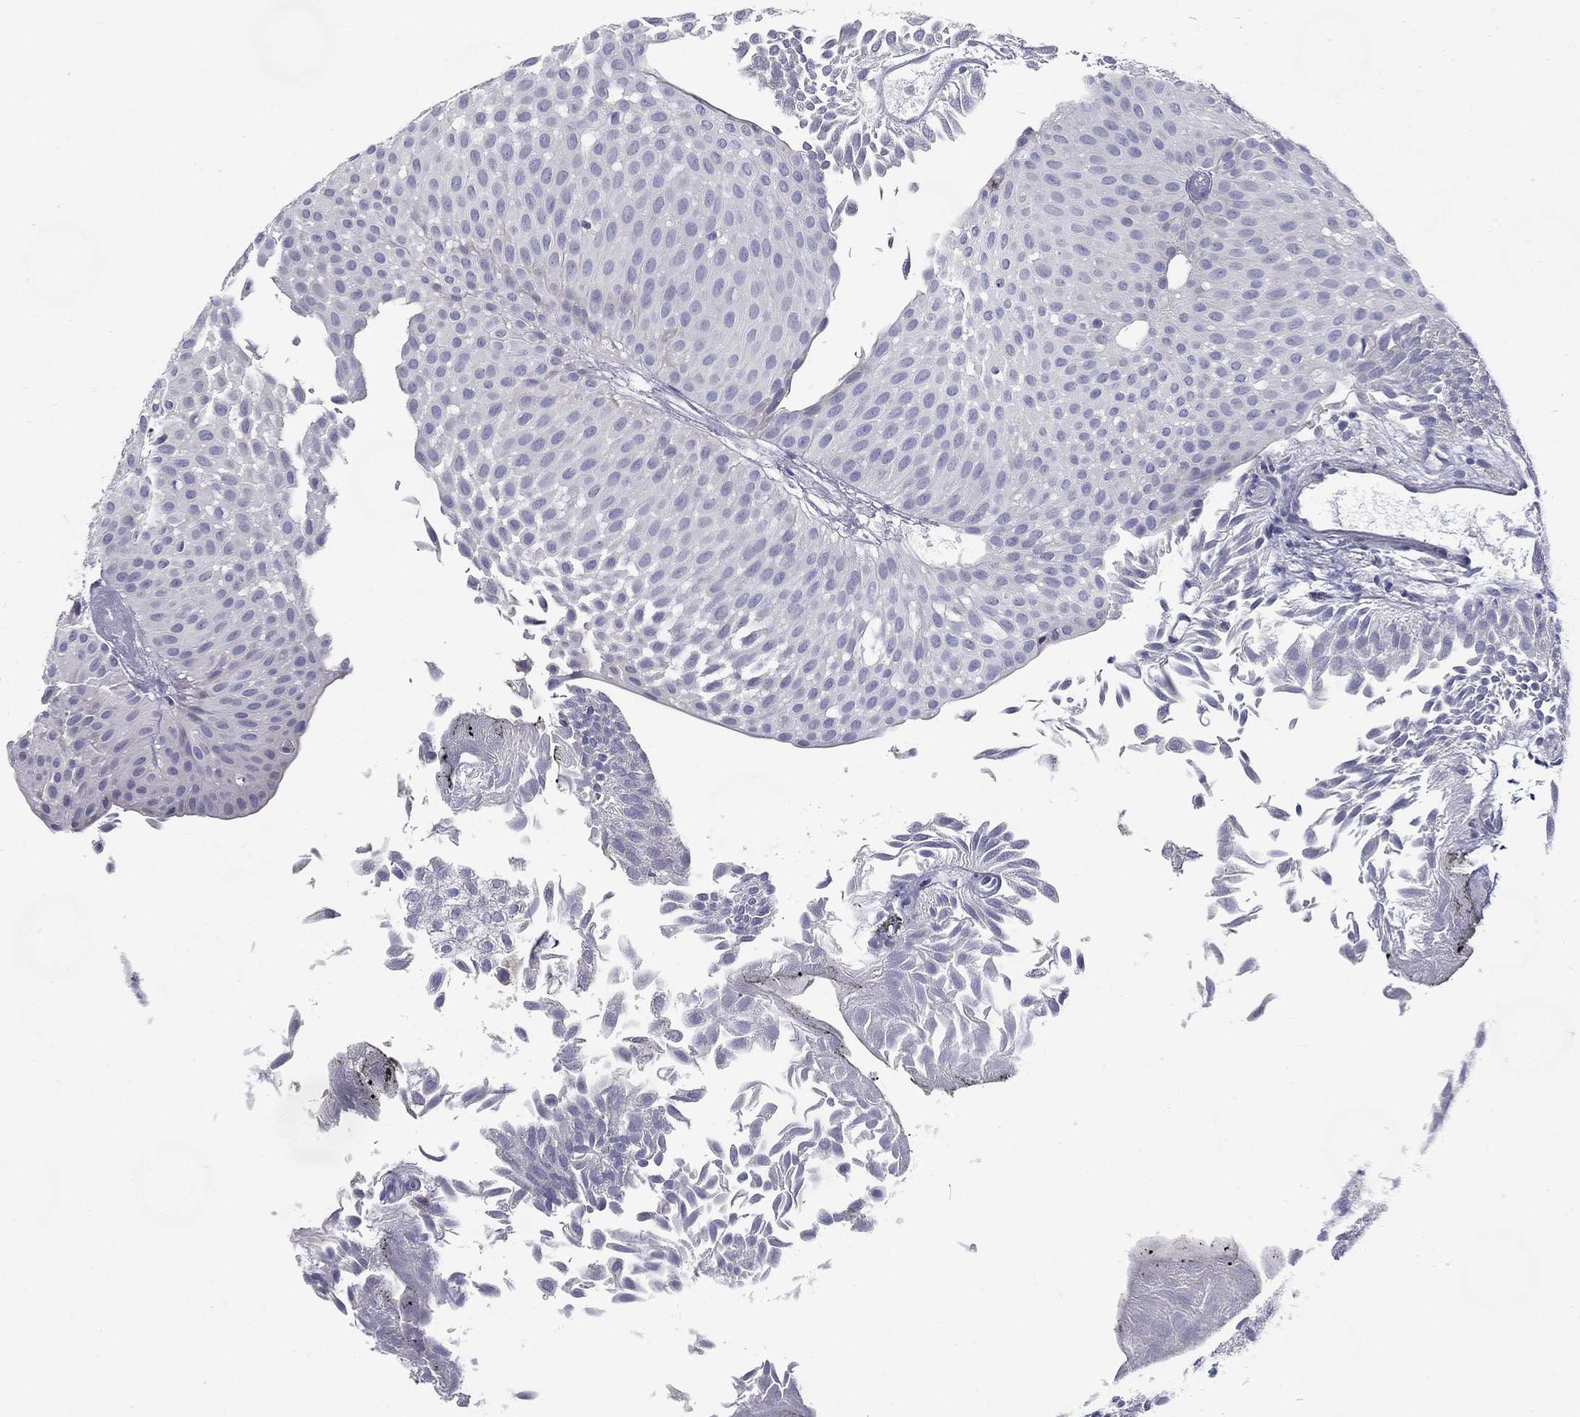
{"staining": {"intensity": "negative", "quantity": "none", "location": "none"}, "tissue": "urothelial cancer", "cell_type": "Tumor cells", "image_type": "cancer", "snomed": [{"axis": "morphology", "description": "Urothelial carcinoma, Low grade"}, {"axis": "topography", "description": "Urinary bladder"}], "caption": "Urothelial cancer stained for a protein using immunohistochemistry exhibits no staining tumor cells.", "gene": "C19orf18", "patient": {"sex": "male", "age": 64}}